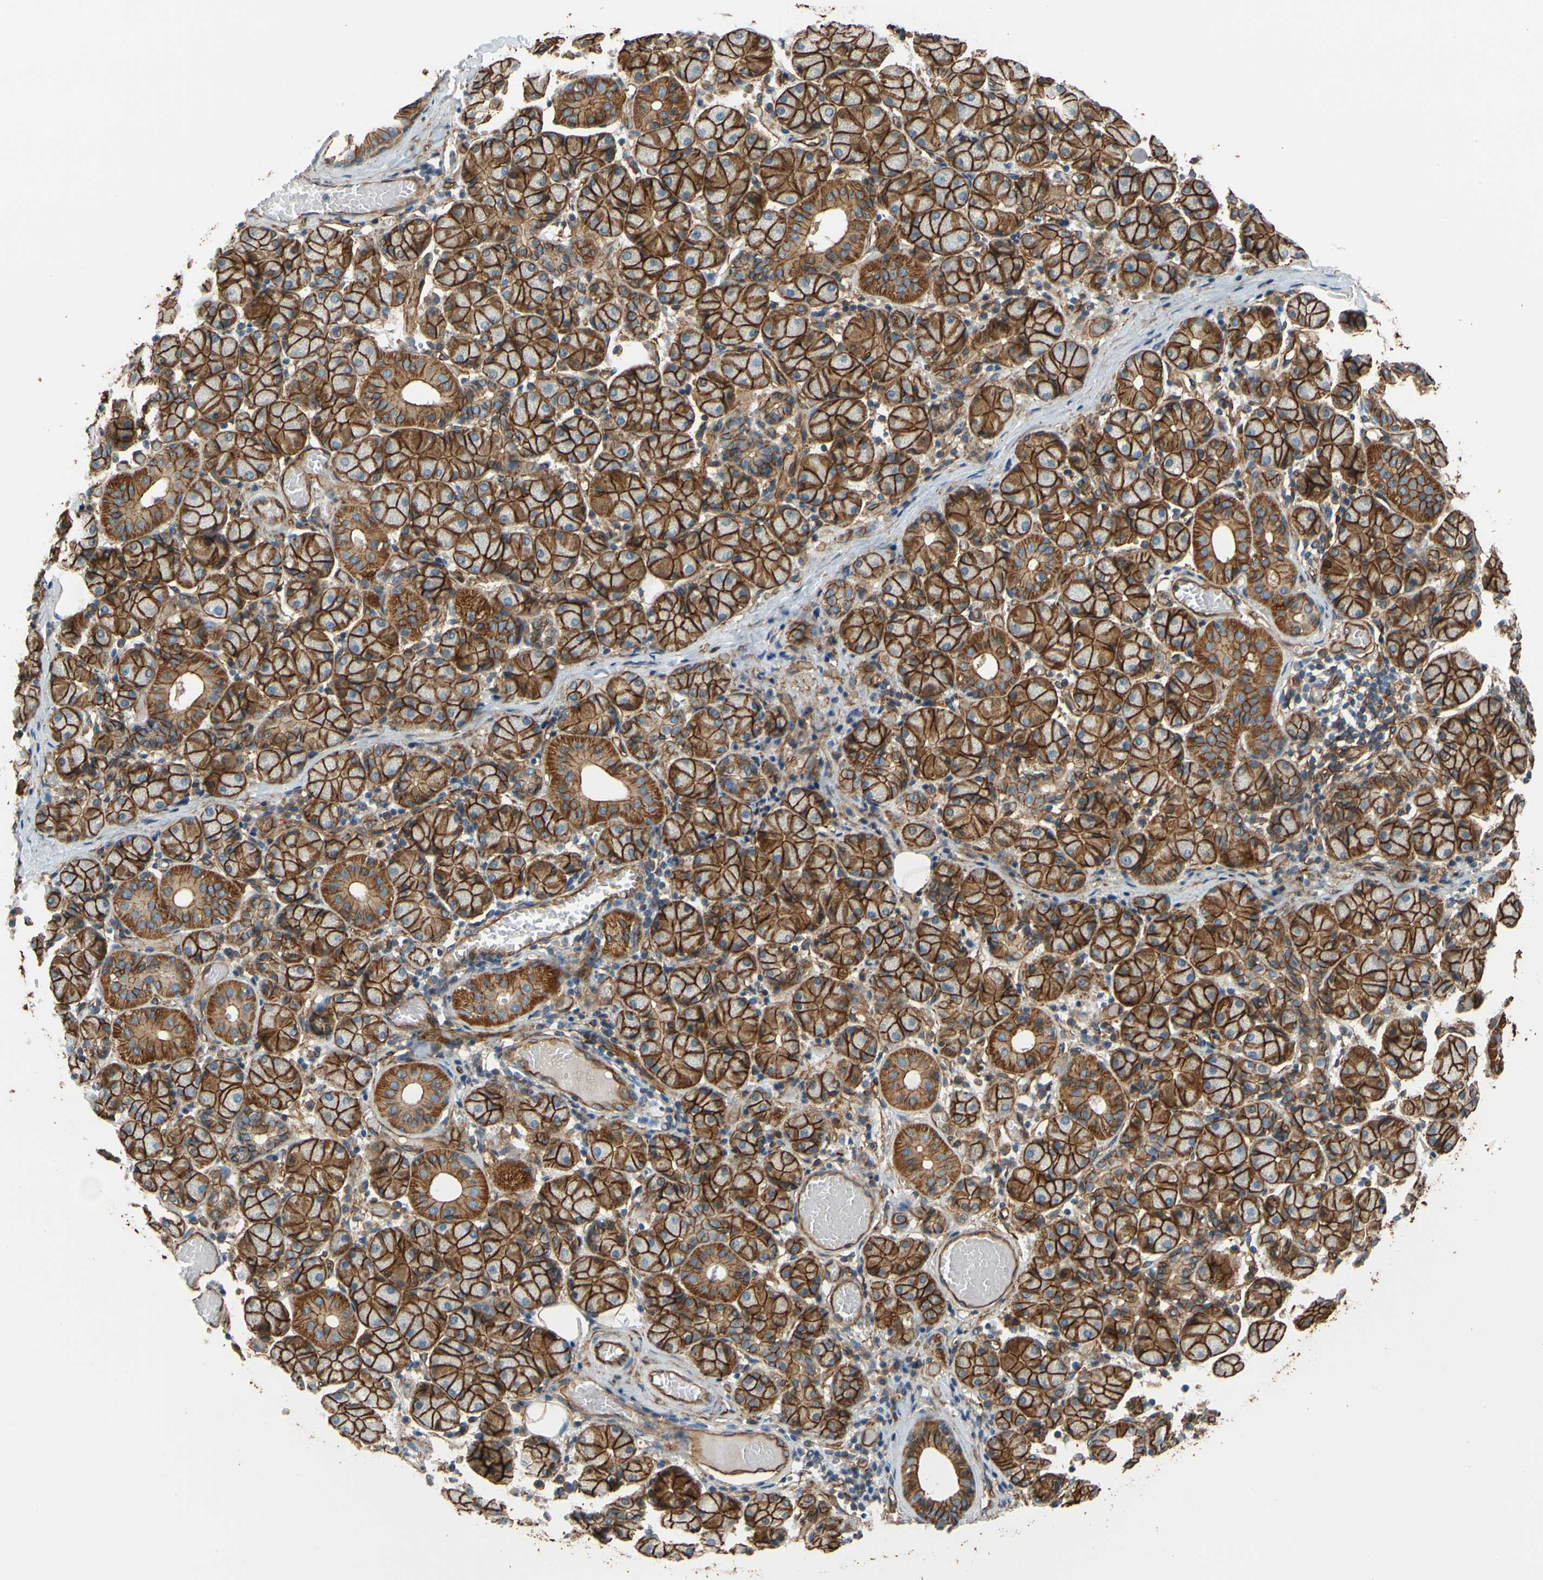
{"staining": {"intensity": "strong", "quantity": ">75%", "location": "cytoplasmic/membranous"}, "tissue": "salivary gland", "cell_type": "Glandular cells", "image_type": "normal", "snomed": [{"axis": "morphology", "description": "Normal tissue, NOS"}, {"axis": "topography", "description": "Salivary gland"}], "caption": "Salivary gland was stained to show a protein in brown. There is high levels of strong cytoplasmic/membranous expression in approximately >75% of glandular cells. (IHC, brightfield microscopy, high magnification).", "gene": "SPTAN1", "patient": {"sex": "female", "age": 24}}